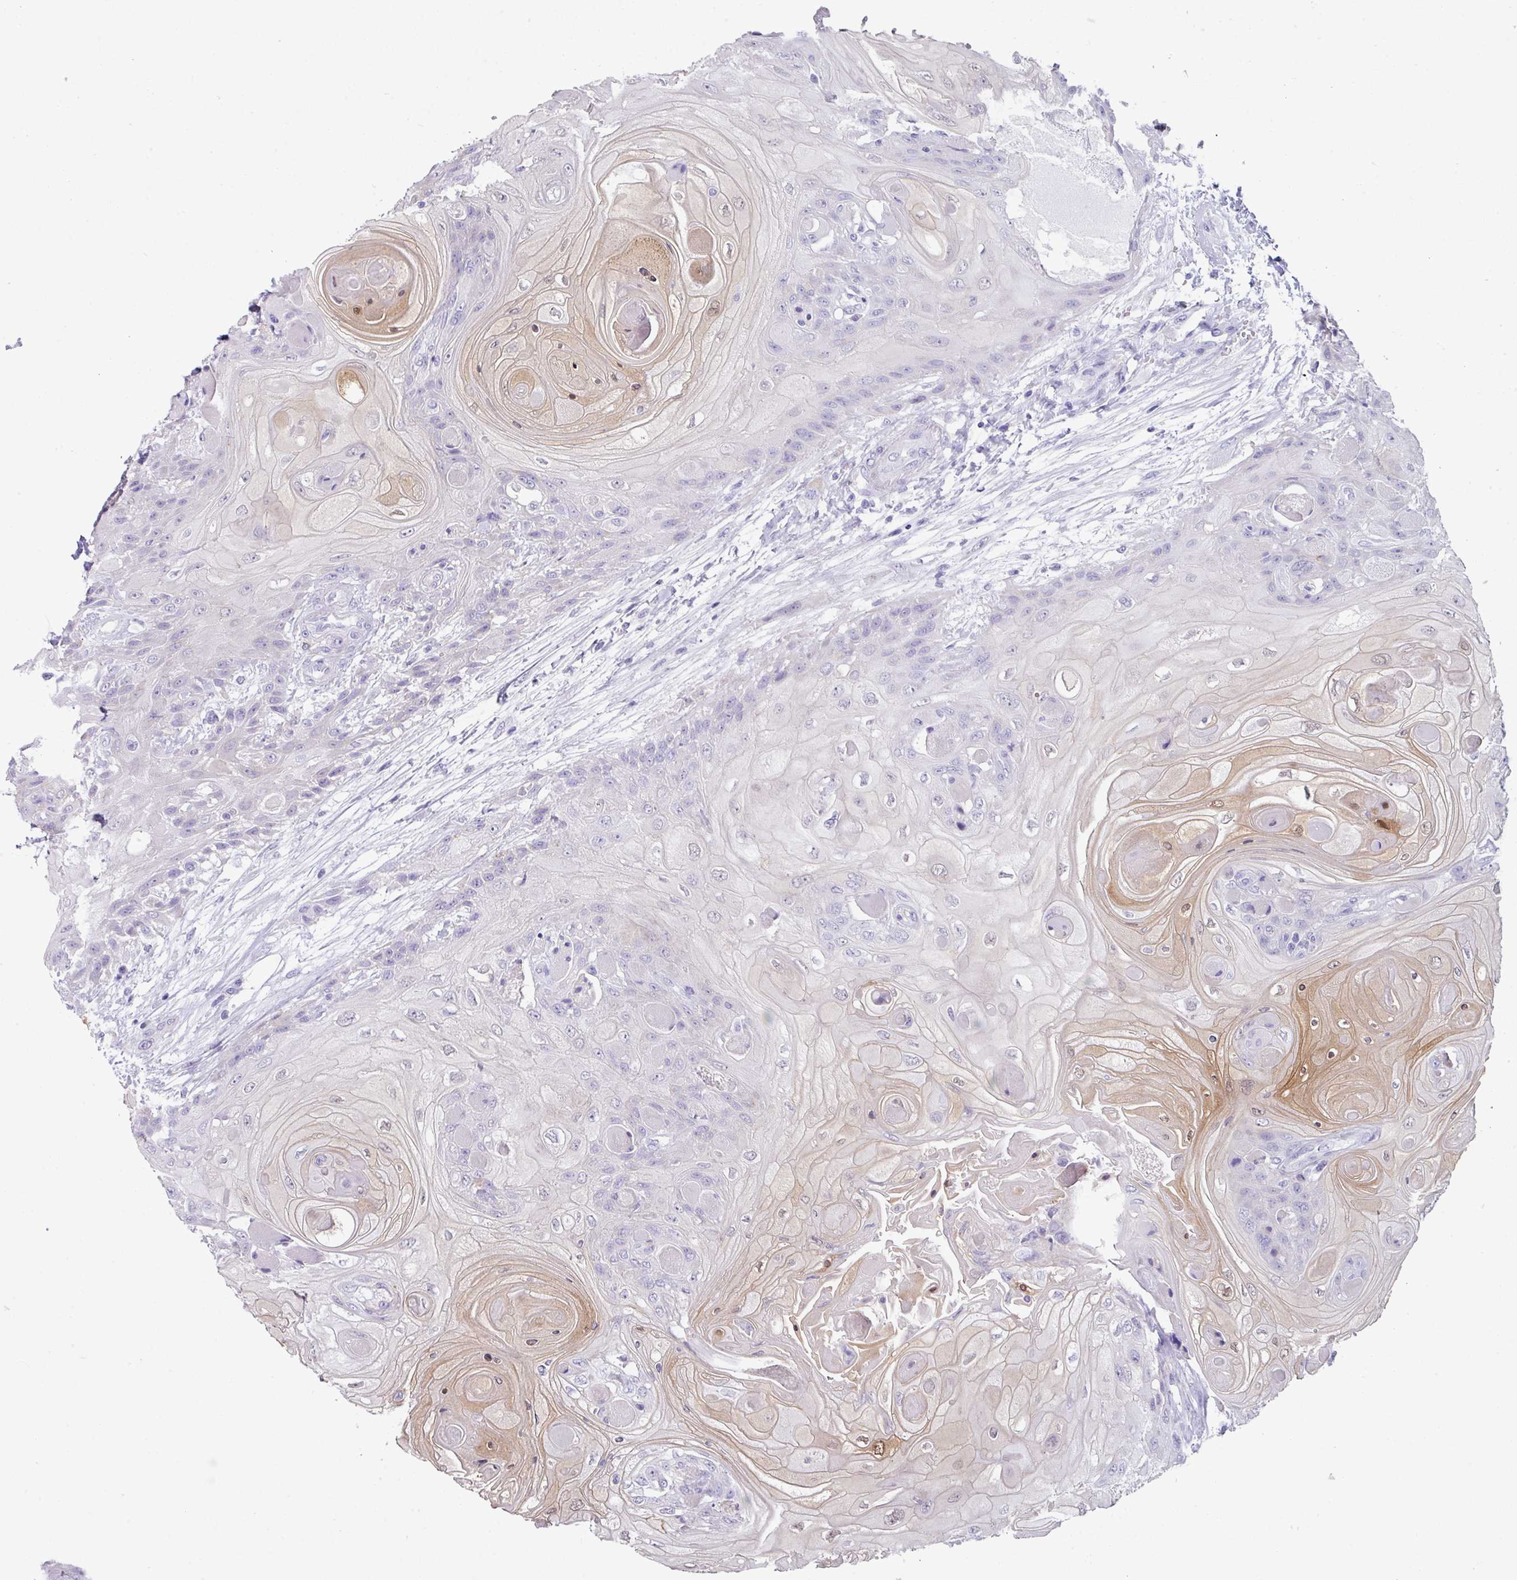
{"staining": {"intensity": "negative", "quantity": "none", "location": "none"}, "tissue": "head and neck cancer", "cell_type": "Tumor cells", "image_type": "cancer", "snomed": [{"axis": "morphology", "description": "Squamous cell carcinoma, NOS"}, {"axis": "topography", "description": "Head-Neck"}], "caption": "Tumor cells show no significant positivity in squamous cell carcinoma (head and neck).", "gene": "NCCRP1", "patient": {"sex": "female", "age": 43}}